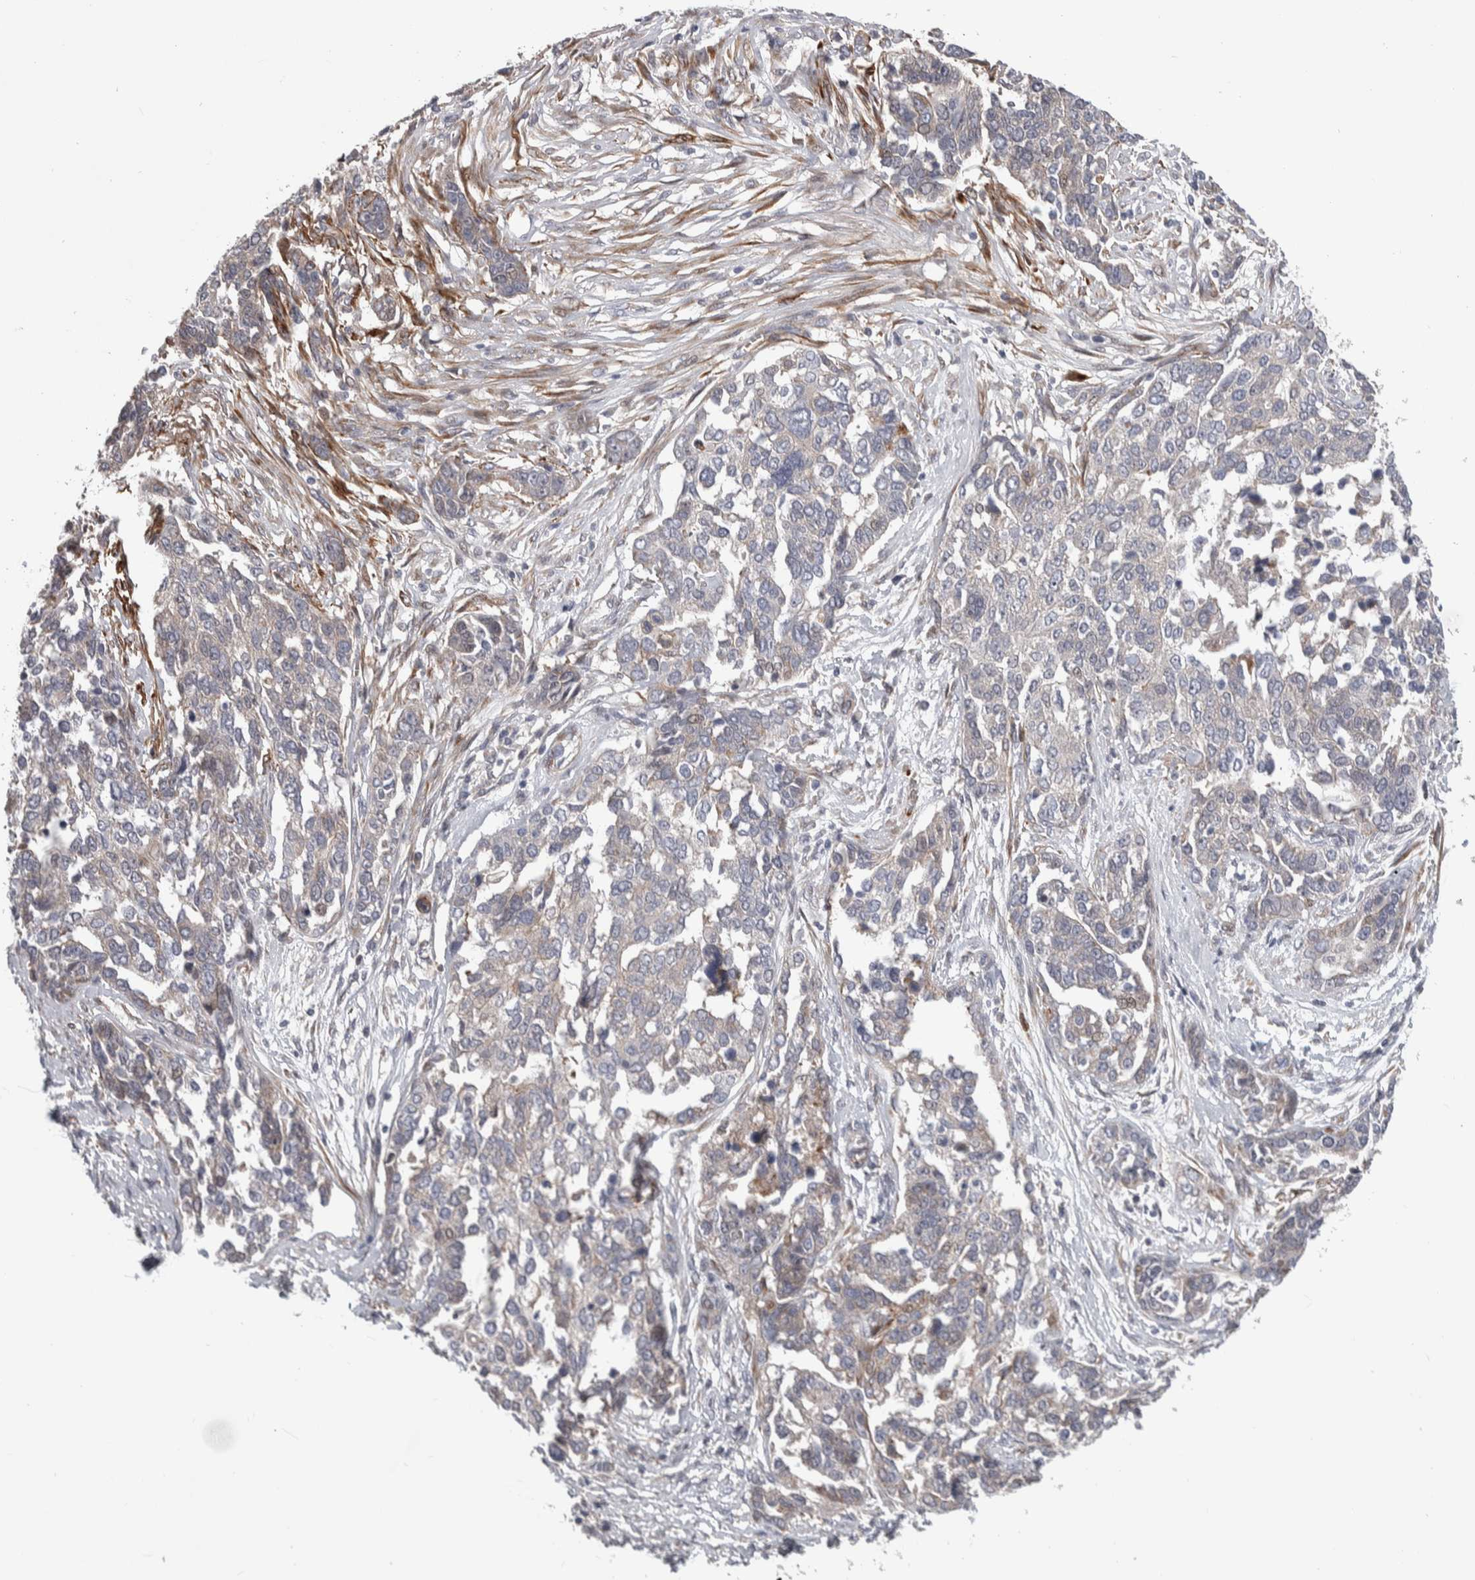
{"staining": {"intensity": "weak", "quantity": "<25%", "location": "cytoplasmic/membranous,nuclear"}, "tissue": "ovarian cancer", "cell_type": "Tumor cells", "image_type": "cancer", "snomed": [{"axis": "morphology", "description": "Cystadenocarcinoma, serous, NOS"}, {"axis": "topography", "description": "Ovary"}], "caption": "There is no significant staining in tumor cells of ovarian cancer. (Stains: DAB (3,3'-diaminobenzidine) IHC with hematoxylin counter stain, Microscopy: brightfield microscopy at high magnification).", "gene": "PSMG3", "patient": {"sex": "female", "age": 44}}